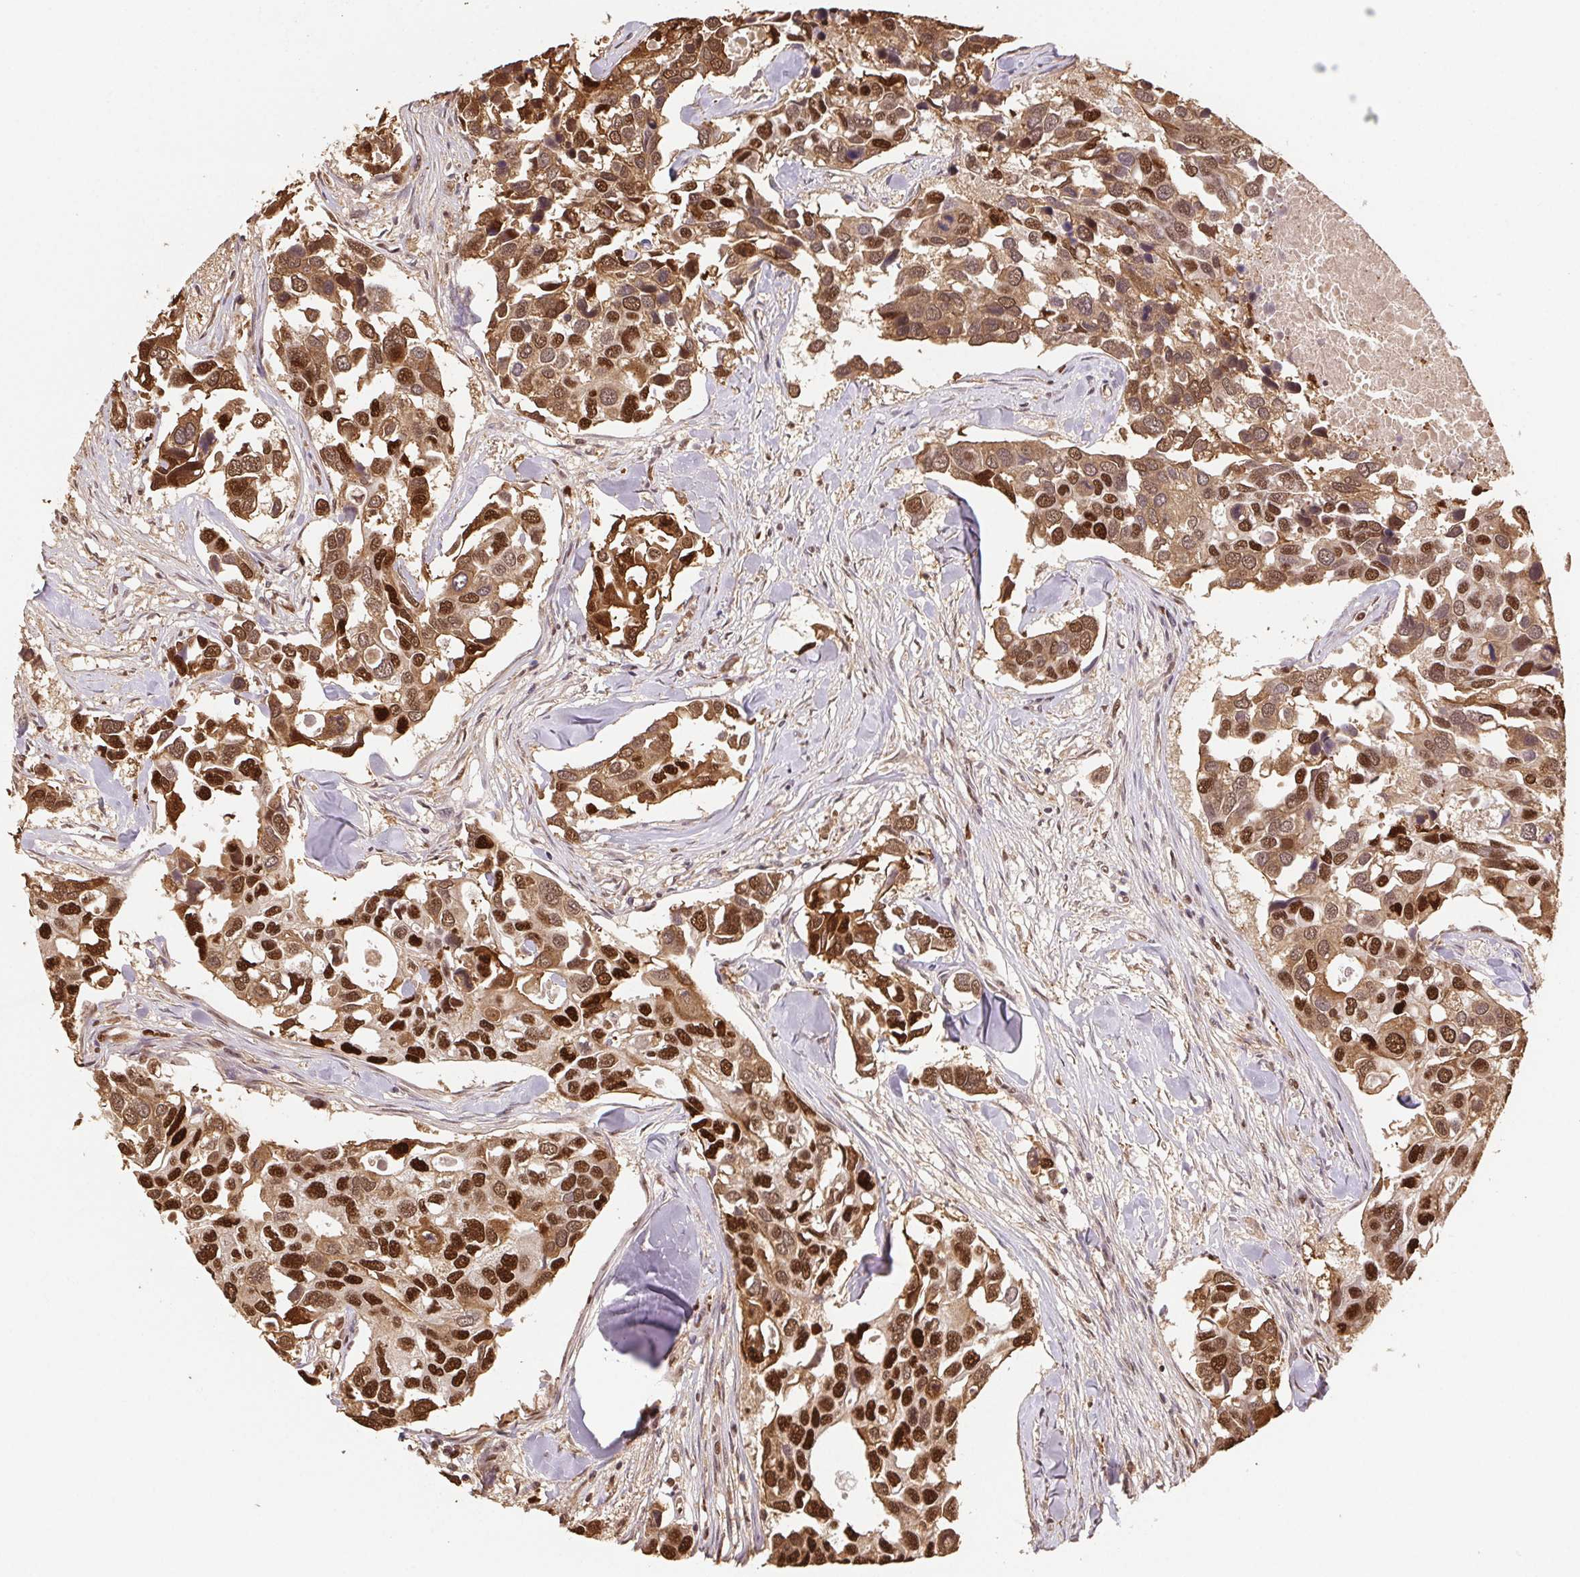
{"staining": {"intensity": "strong", "quantity": ">75%", "location": "cytoplasmic/membranous,nuclear"}, "tissue": "breast cancer", "cell_type": "Tumor cells", "image_type": "cancer", "snomed": [{"axis": "morphology", "description": "Duct carcinoma"}, {"axis": "topography", "description": "Breast"}], "caption": "This histopathology image demonstrates immunohistochemistry (IHC) staining of breast invasive ductal carcinoma, with high strong cytoplasmic/membranous and nuclear expression in approximately >75% of tumor cells.", "gene": "SET", "patient": {"sex": "female", "age": 83}}